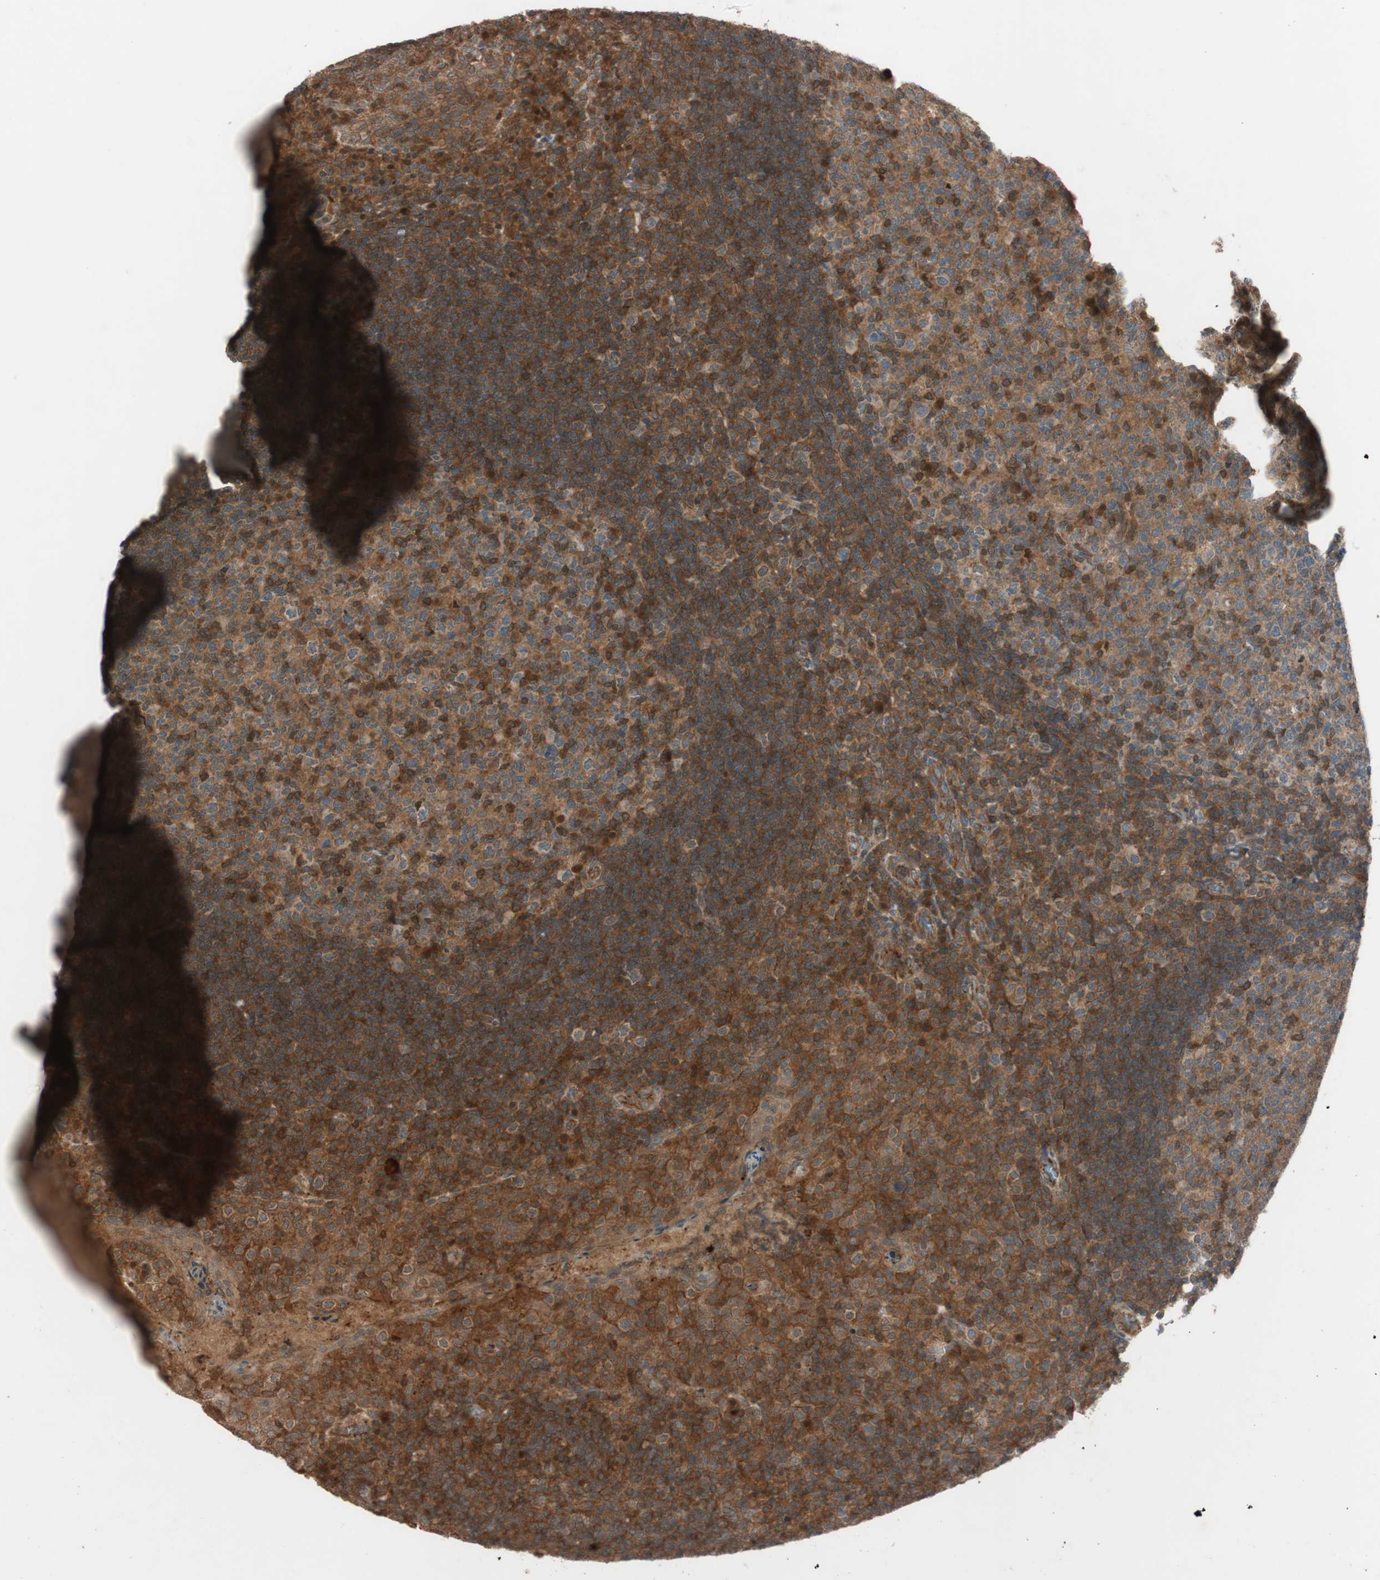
{"staining": {"intensity": "moderate", "quantity": ">75%", "location": "cytoplasmic/membranous"}, "tissue": "tonsil", "cell_type": "Germinal center cells", "image_type": "normal", "snomed": [{"axis": "morphology", "description": "Normal tissue, NOS"}, {"axis": "topography", "description": "Tonsil"}], "caption": "A histopathology image of tonsil stained for a protein exhibits moderate cytoplasmic/membranous brown staining in germinal center cells.", "gene": "EPHA8", "patient": {"sex": "male", "age": 17}}